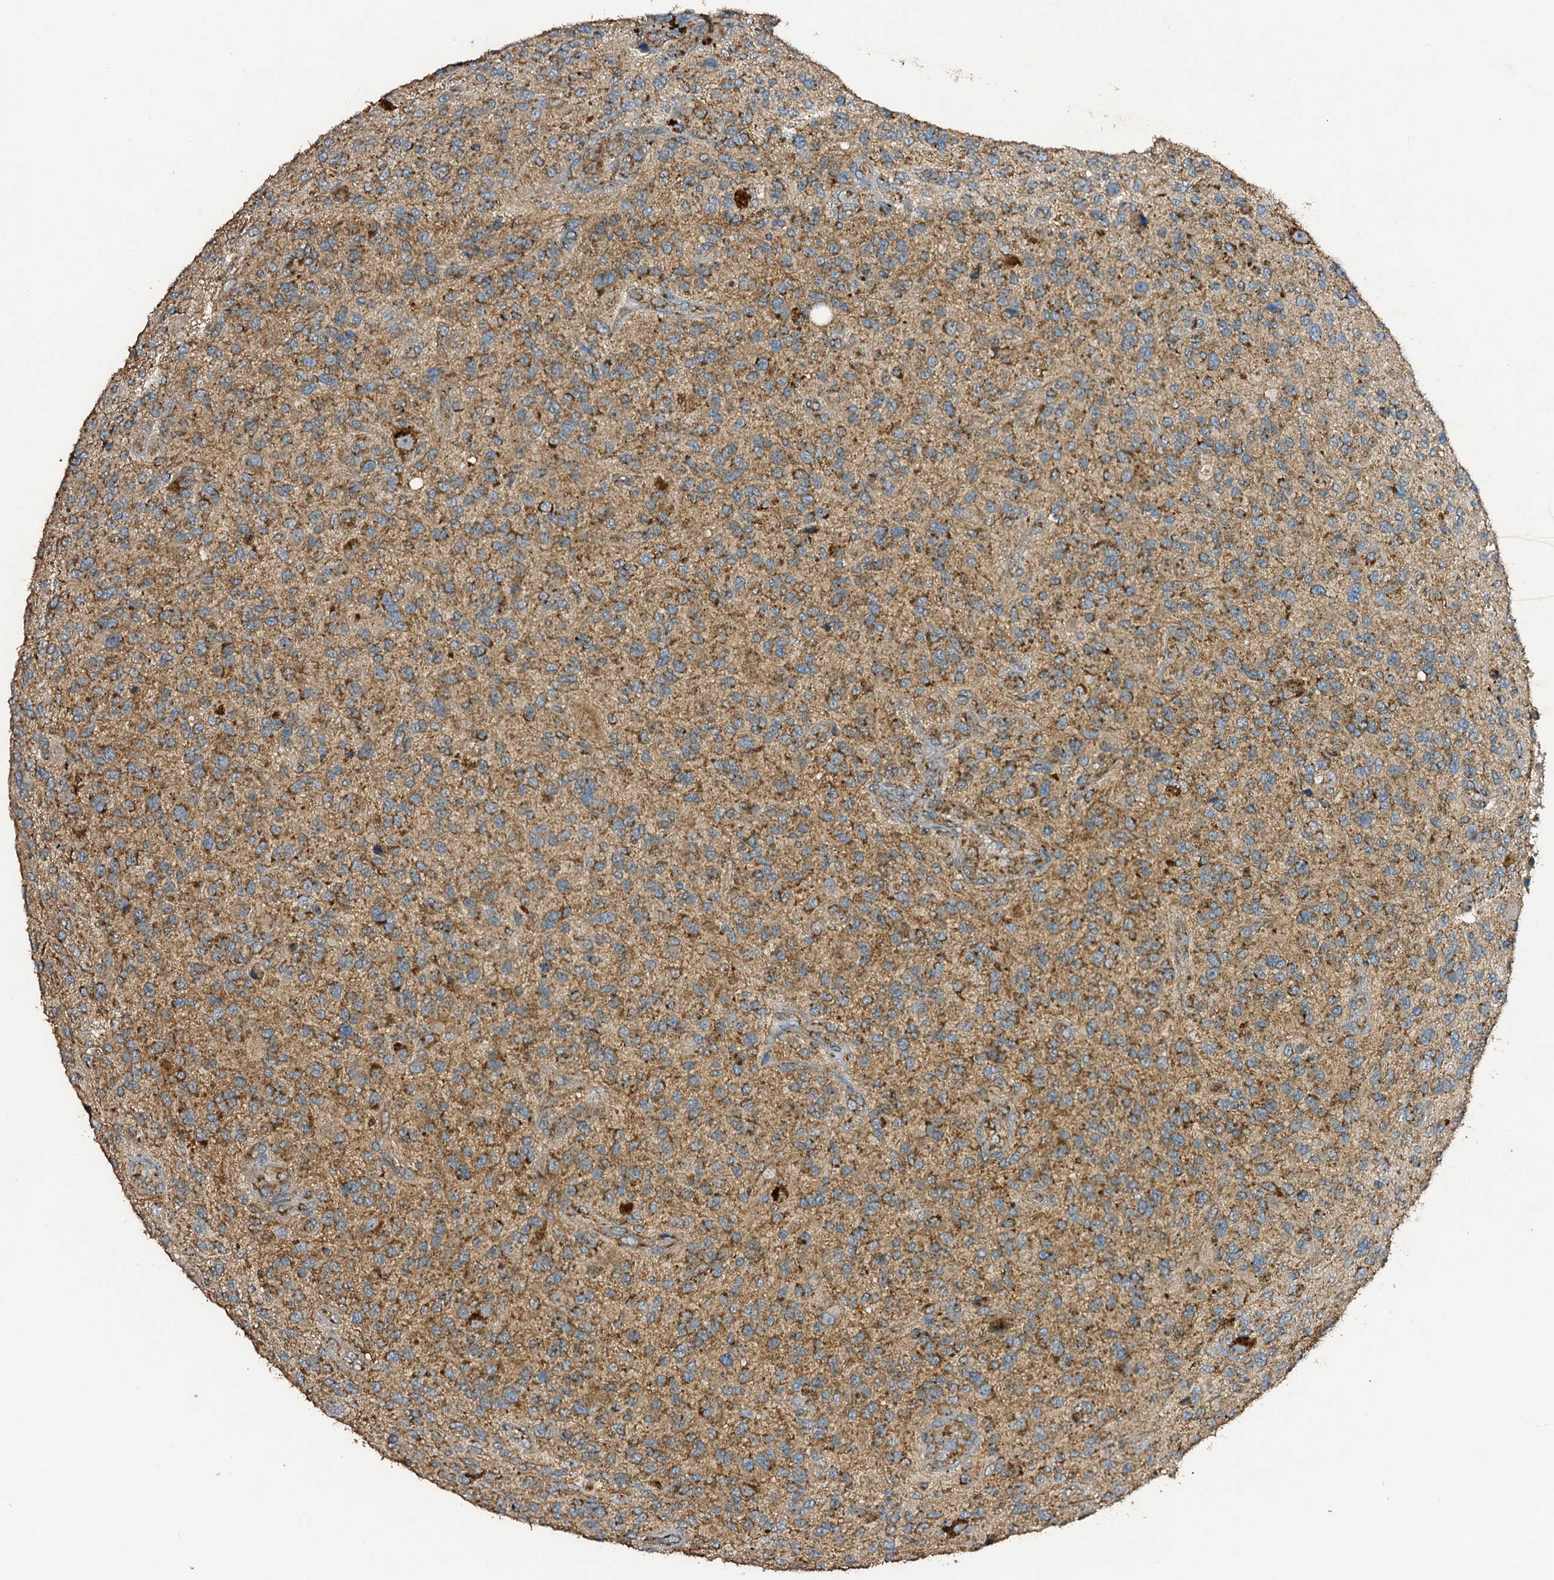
{"staining": {"intensity": "moderate", "quantity": ">75%", "location": "cytoplasmic/membranous"}, "tissue": "glioma", "cell_type": "Tumor cells", "image_type": "cancer", "snomed": [{"axis": "morphology", "description": "Glioma, malignant, High grade"}, {"axis": "topography", "description": "Brain"}], "caption": "There is medium levels of moderate cytoplasmic/membranous expression in tumor cells of malignant high-grade glioma, as demonstrated by immunohistochemical staining (brown color).", "gene": "NDUFA13", "patient": {"sex": "male", "age": 47}}